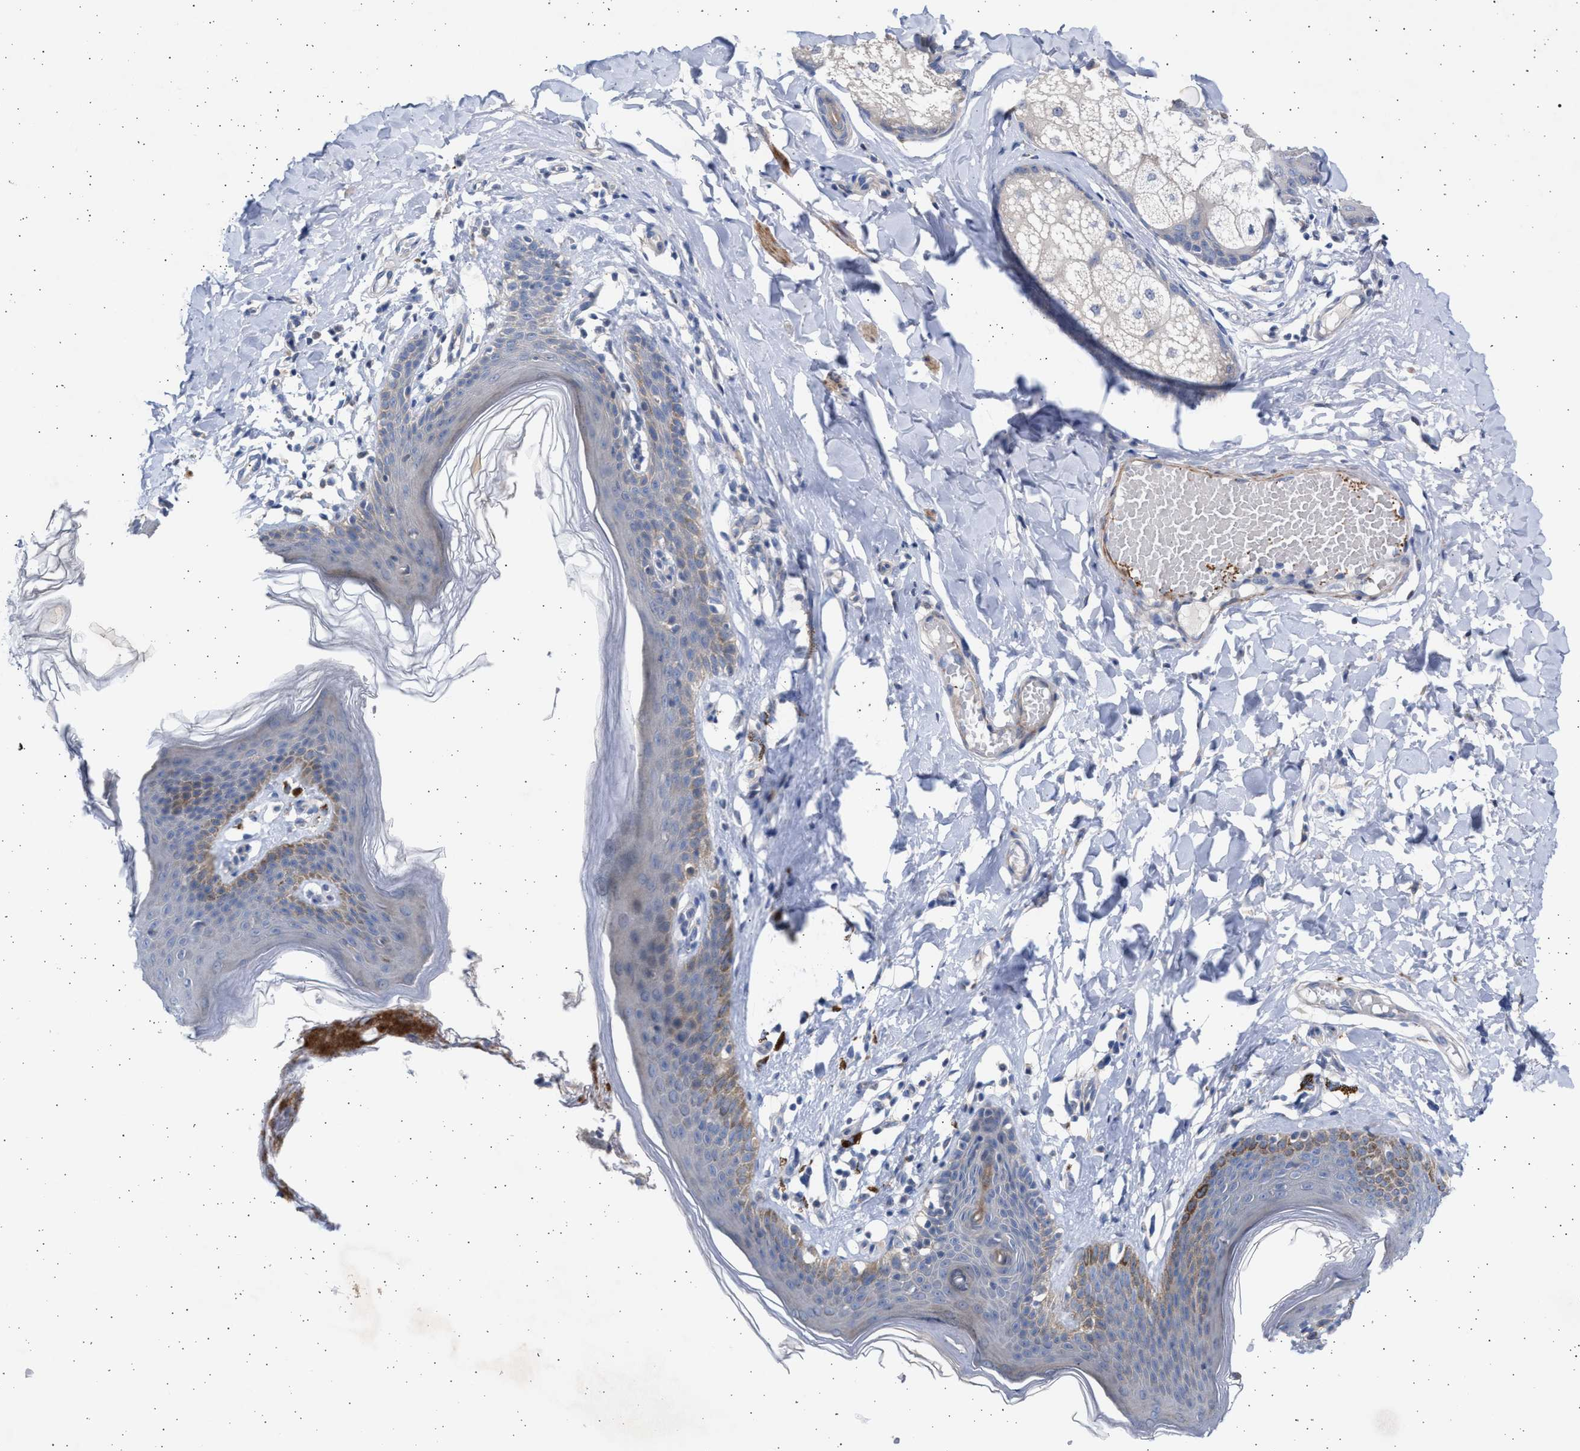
{"staining": {"intensity": "moderate", "quantity": "<25%", "location": "cytoplasmic/membranous"}, "tissue": "skin", "cell_type": "Epidermal cells", "image_type": "normal", "snomed": [{"axis": "morphology", "description": "Normal tissue, NOS"}, {"axis": "topography", "description": "Vulva"}], "caption": "Skin stained with immunohistochemistry demonstrates moderate cytoplasmic/membranous staining in about <25% of epidermal cells.", "gene": "NBR1", "patient": {"sex": "female", "age": 66}}